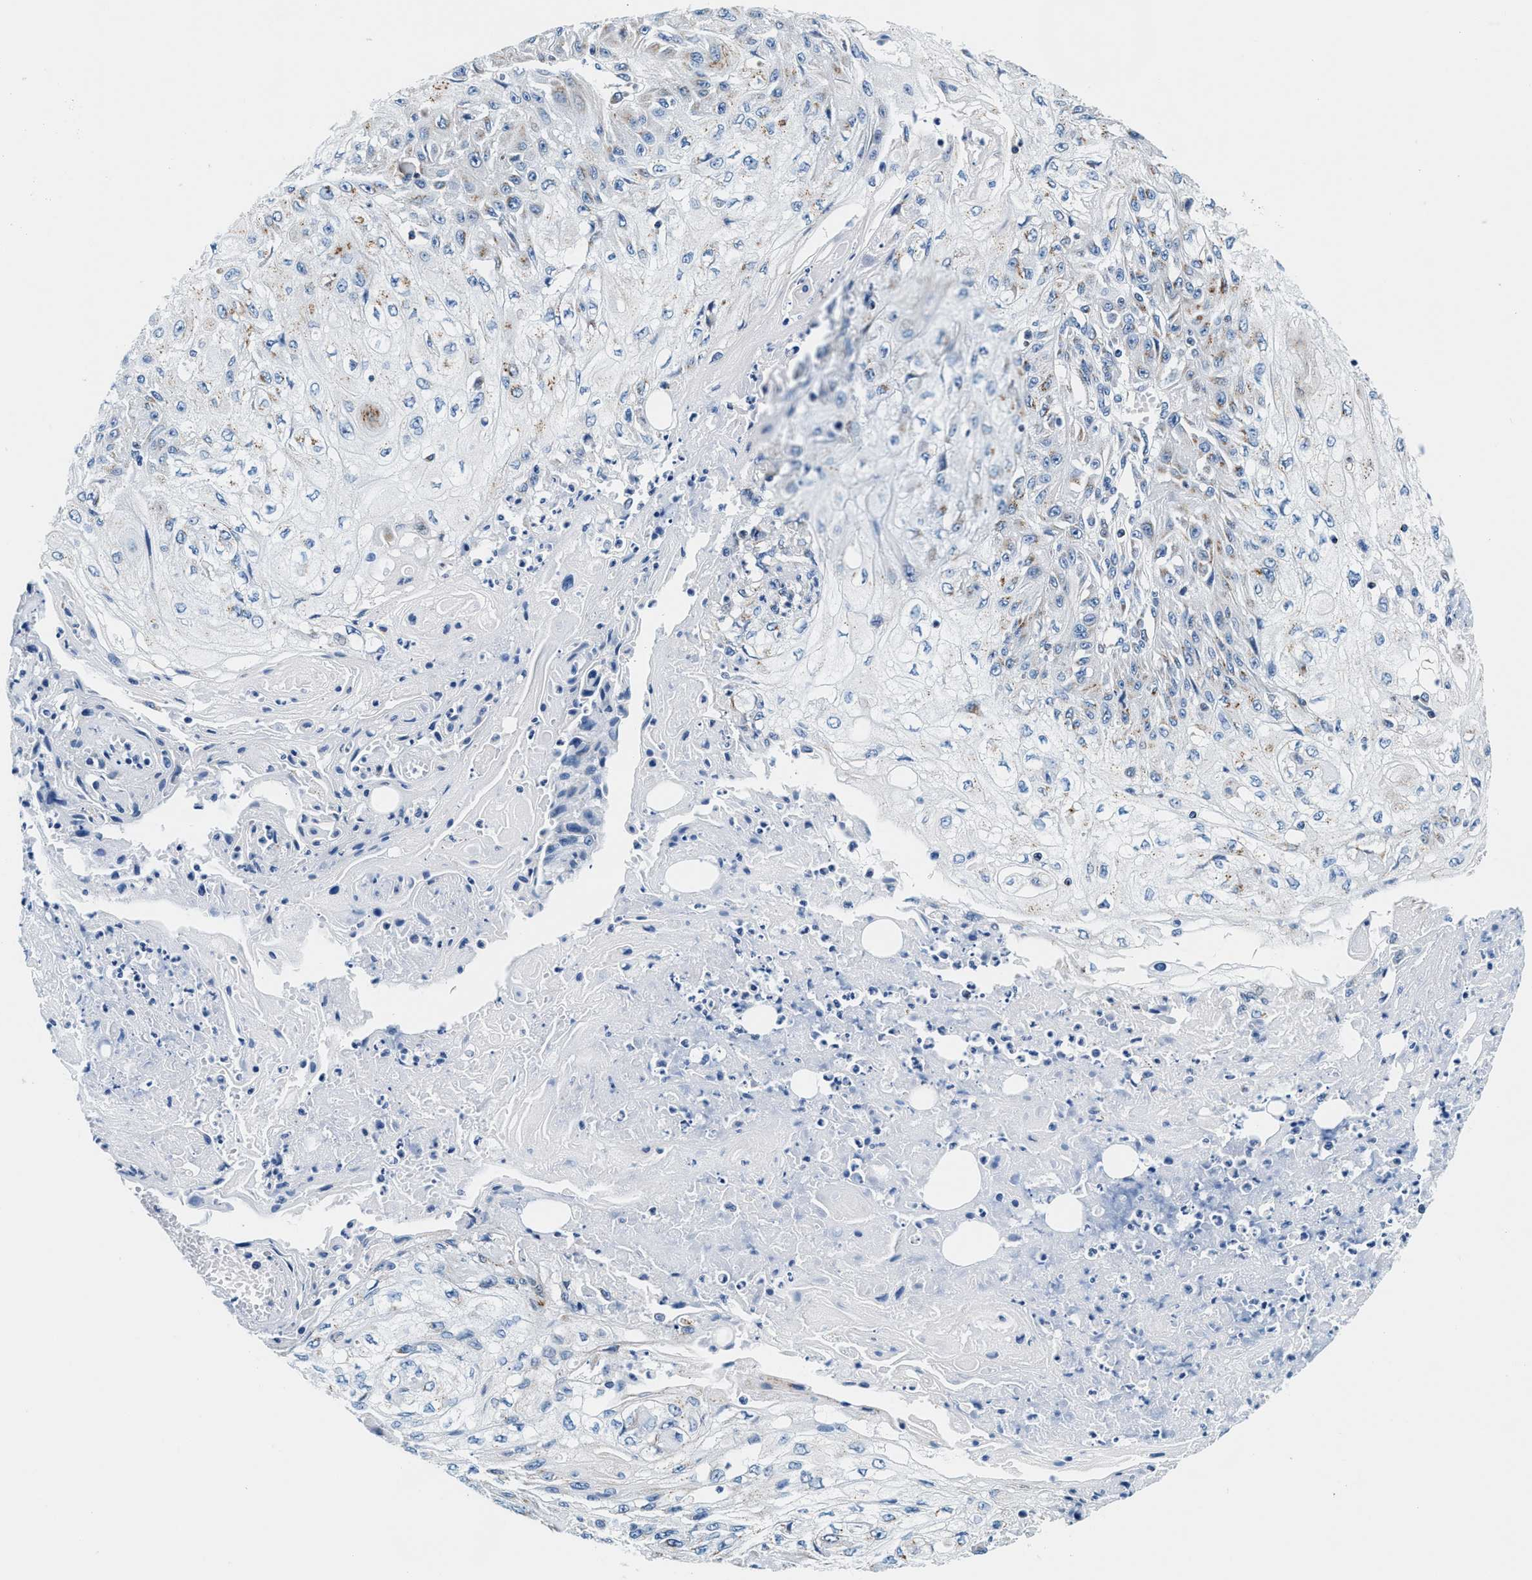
{"staining": {"intensity": "weak", "quantity": "<25%", "location": "cytoplasmic/membranous"}, "tissue": "skin cancer", "cell_type": "Tumor cells", "image_type": "cancer", "snomed": [{"axis": "morphology", "description": "Squamous cell carcinoma, NOS"}, {"axis": "morphology", "description": "Squamous cell carcinoma, metastatic, NOS"}, {"axis": "topography", "description": "Skin"}, {"axis": "topography", "description": "Lymph node"}], "caption": "Skin cancer was stained to show a protein in brown. There is no significant positivity in tumor cells.", "gene": "VPS53", "patient": {"sex": "male", "age": 75}}